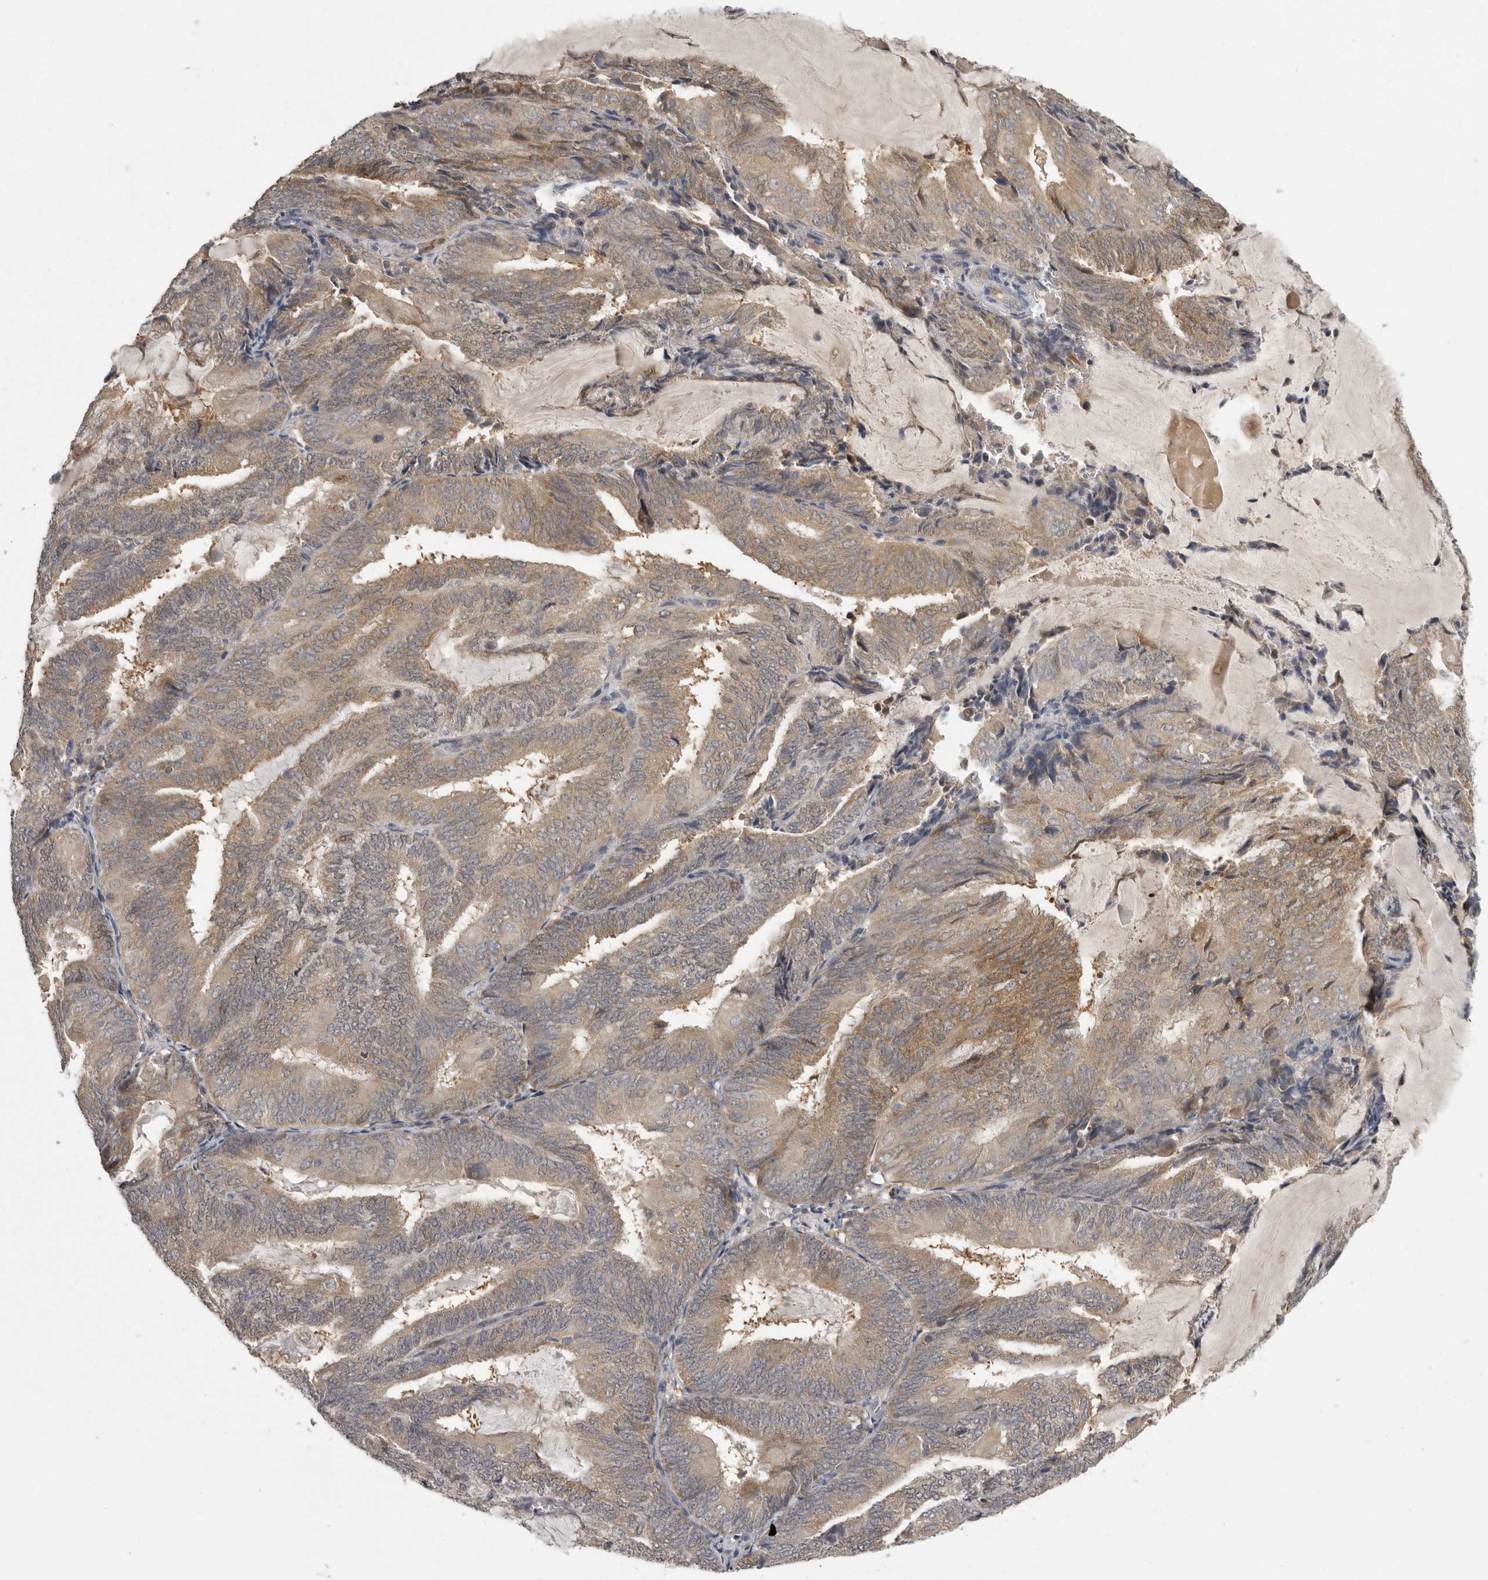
{"staining": {"intensity": "moderate", "quantity": "25%-75%", "location": "cytoplasmic/membranous"}, "tissue": "endometrial cancer", "cell_type": "Tumor cells", "image_type": "cancer", "snomed": [{"axis": "morphology", "description": "Adenocarcinoma, NOS"}, {"axis": "topography", "description": "Endometrium"}], "caption": "Protein expression analysis of endometrial adenocarcinoma shows moderate cytoplasmic/membranous positivity in about 25%-75% of tumor cells.", "gene": "RALGPS2", "patient": {"sex": "female", "age": 81}}